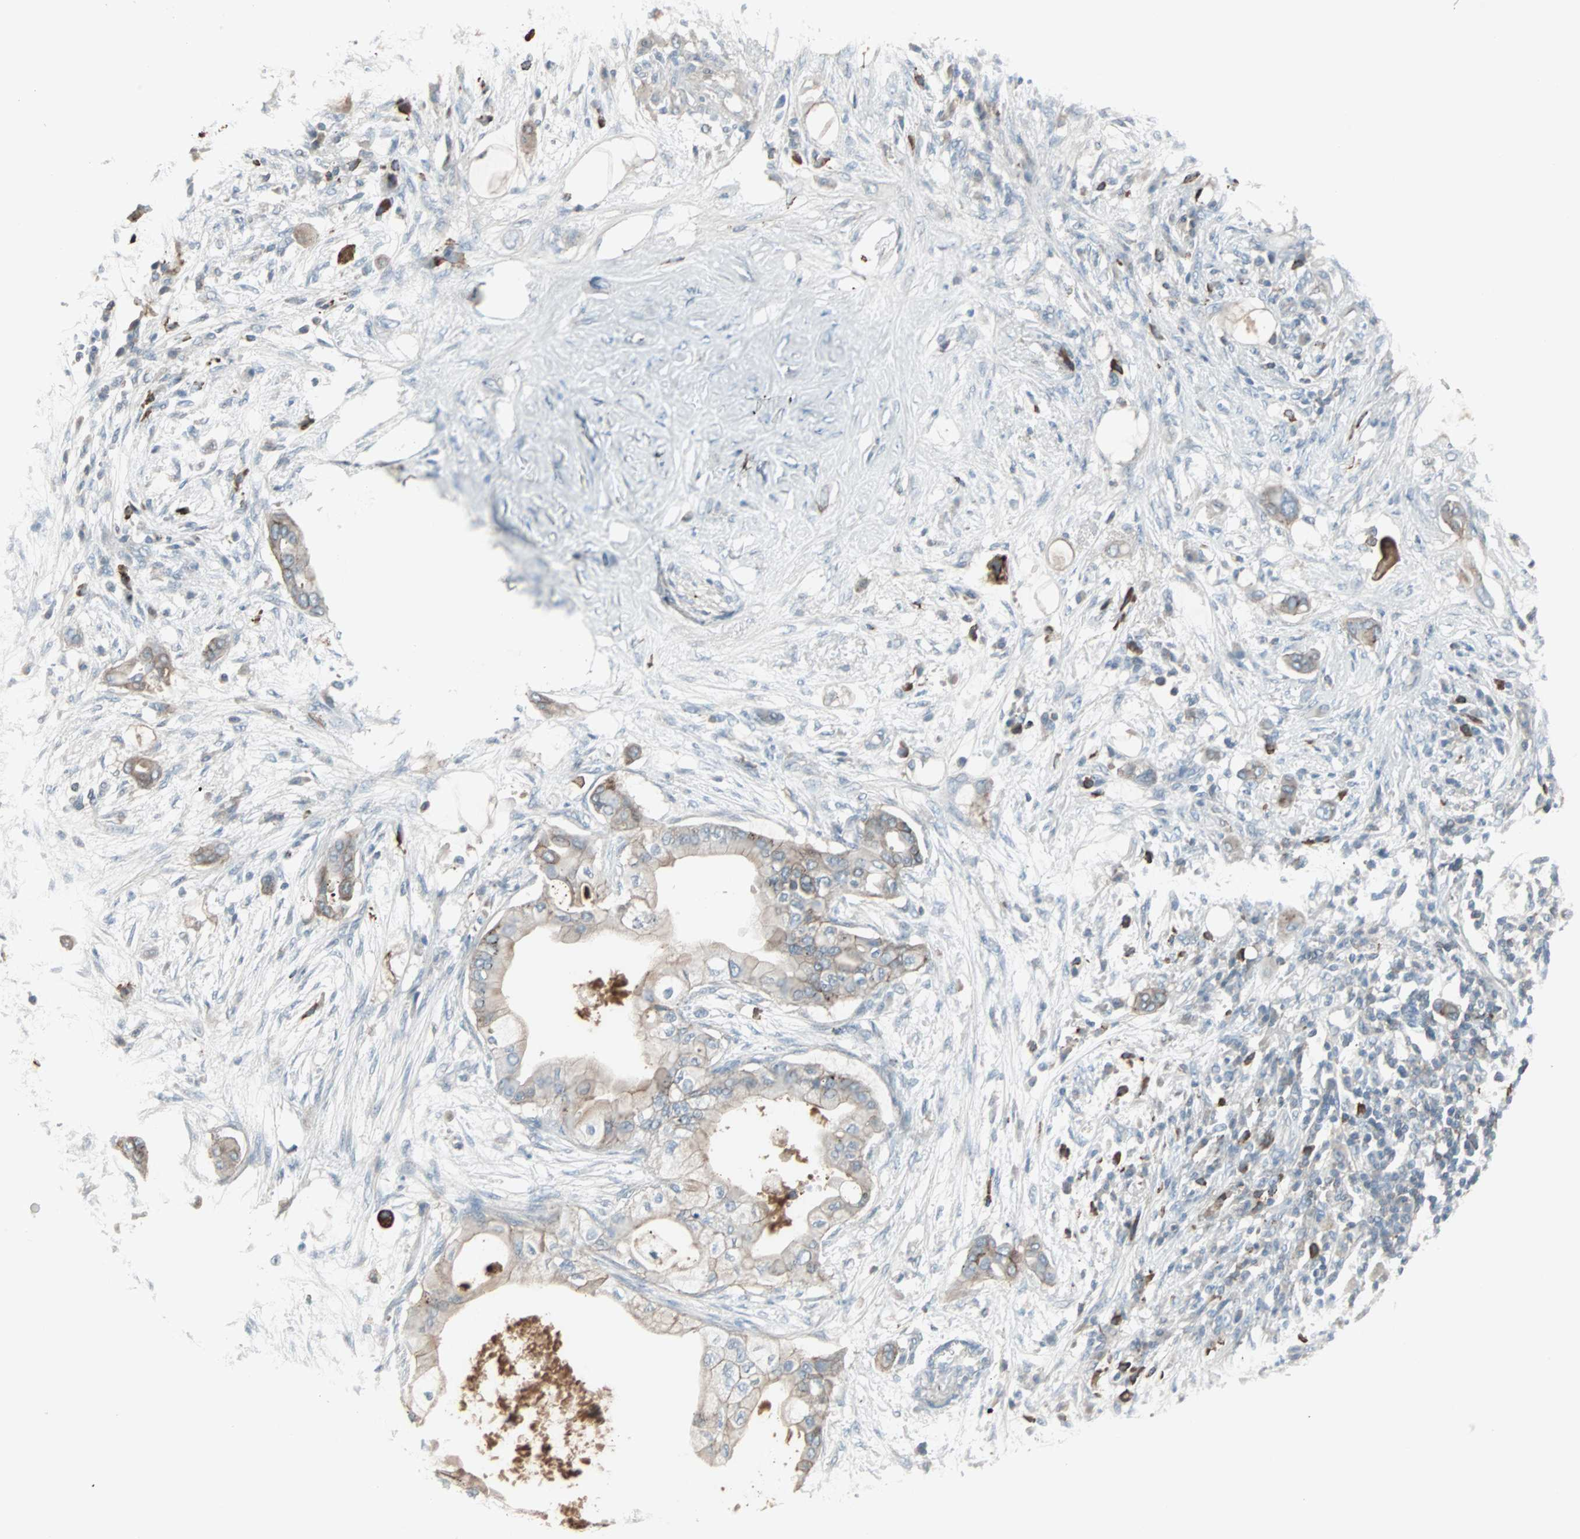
{"staining": {"intensity": "weak", "quantity": "25%-75%", "location": "cytoplasmic/membranous"}, "tissue": "pancreatic cancer", "cell_type": "Tumor cells", "image_type": "cancer", "snomed": [{"axis": "morphology", "description": "Adenocarcinoma, NOS"}, {"axis": "morphology", "description": "Adenocarcinoma, metastatic, NOS"}, {"axis": "topography", "description": "Lymph node"}, {"axis": "topography", "description": "Pancreas"}, {"axis": "topography", "description": "Duodenum"}], "caption": "A micrograph of human metastatic adenocarcinoma (pancreatic) stained for a protein reveals weak cytoplasmic/membranous brown staining in tumor cells.", "gene": "ZSCAN32", "patient": {"sex": "female", "age": 64}}